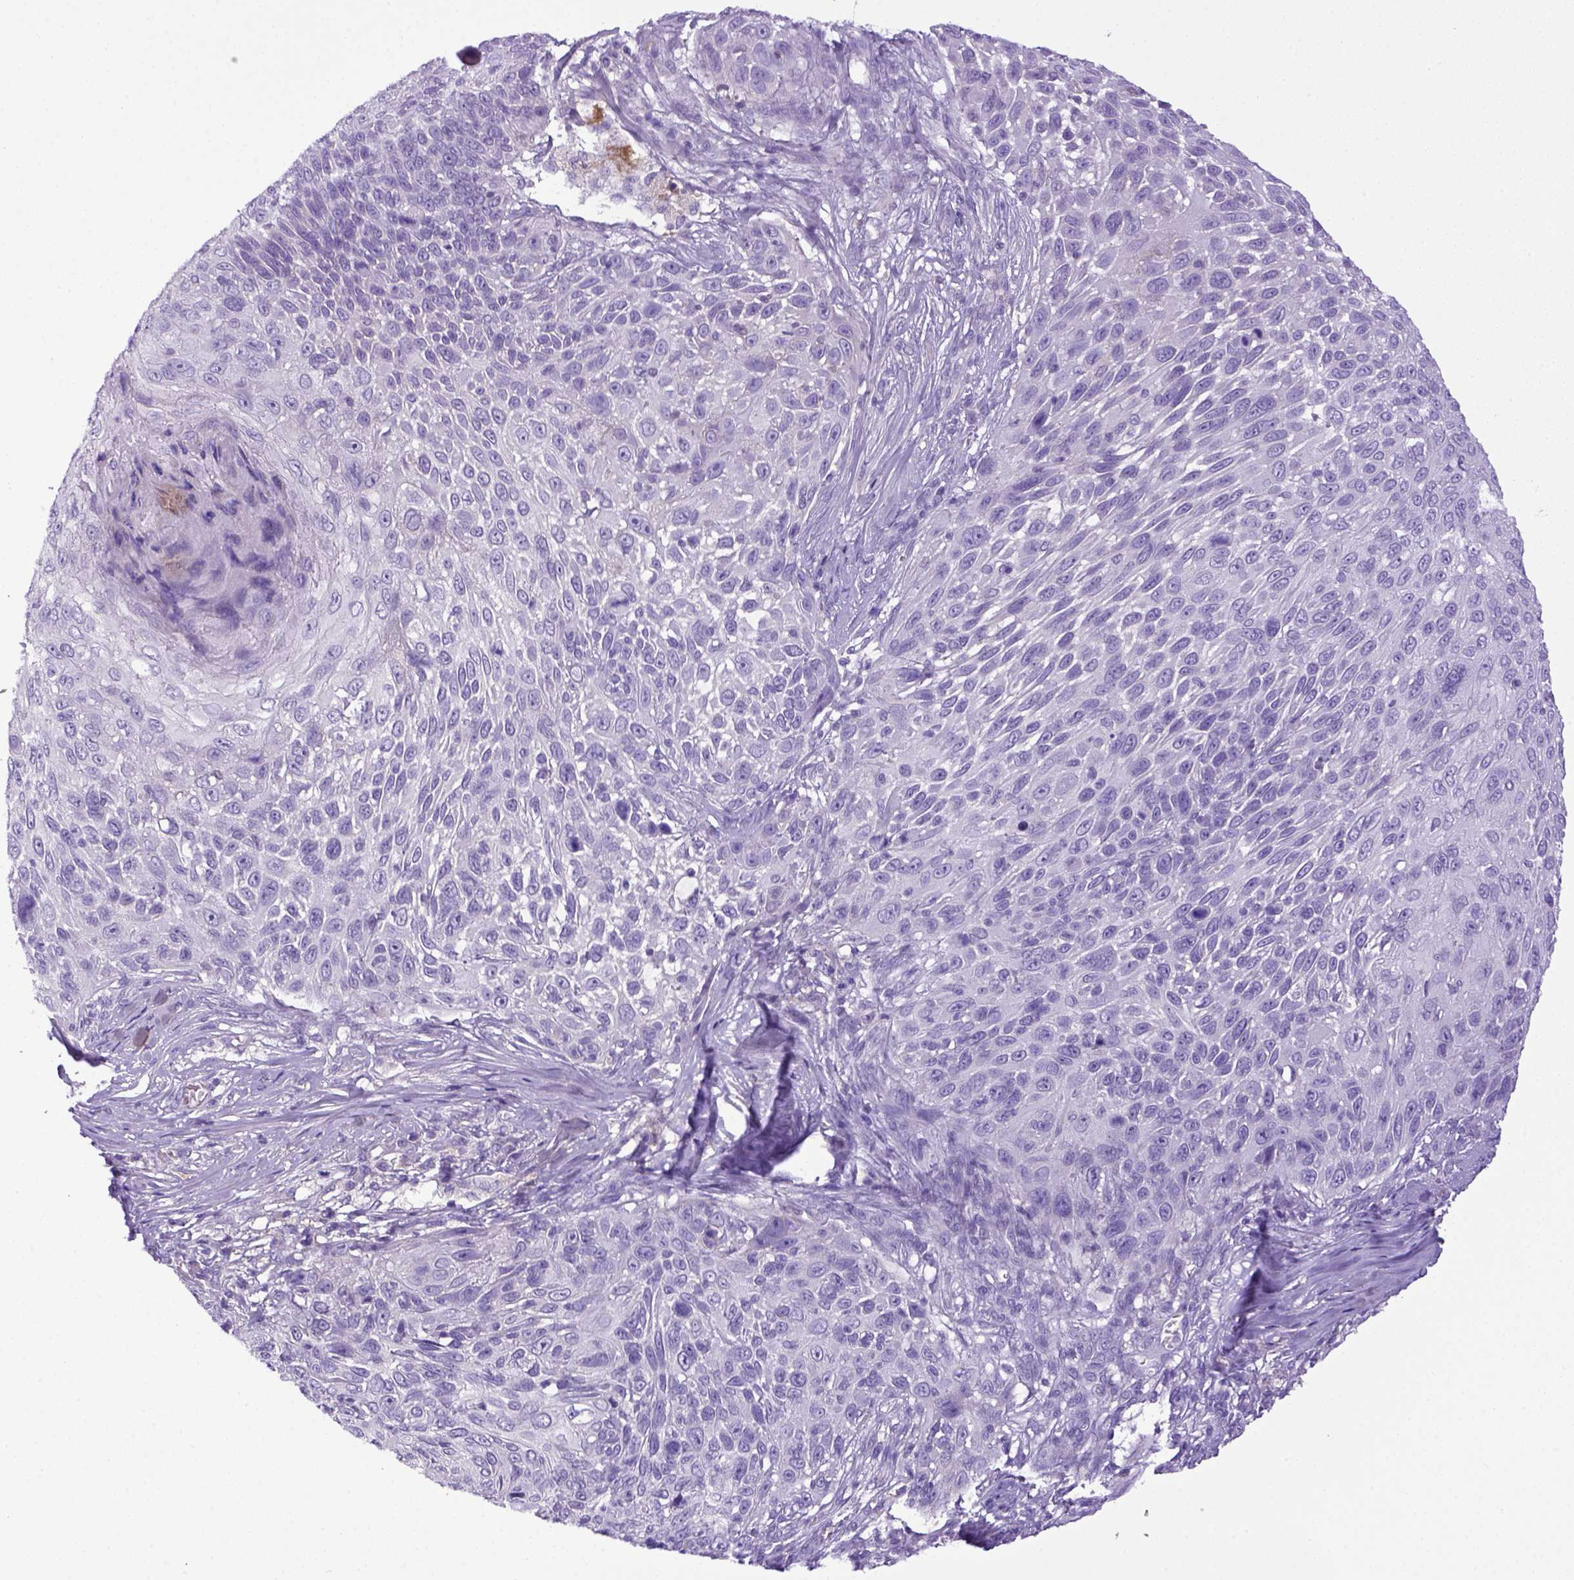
{"staining": {"intensity": "negative", "quantity": "none", "location": "none"}, "tissue": "skin cancer", "cell_type": "Tumor cells", "image_type": "cancer", "snomed": [{"axis": "morphology", "description": "Squamous cell carcinoma, NOS"}, {"axis": "topography", "description": "Skin"}], "caption": "Tumor cells are negative for brown protein staining in skin cancer (squamous cell carcinoma).", "gene": "ITIH4", "patient": {"sex": "male", "age": 92}}